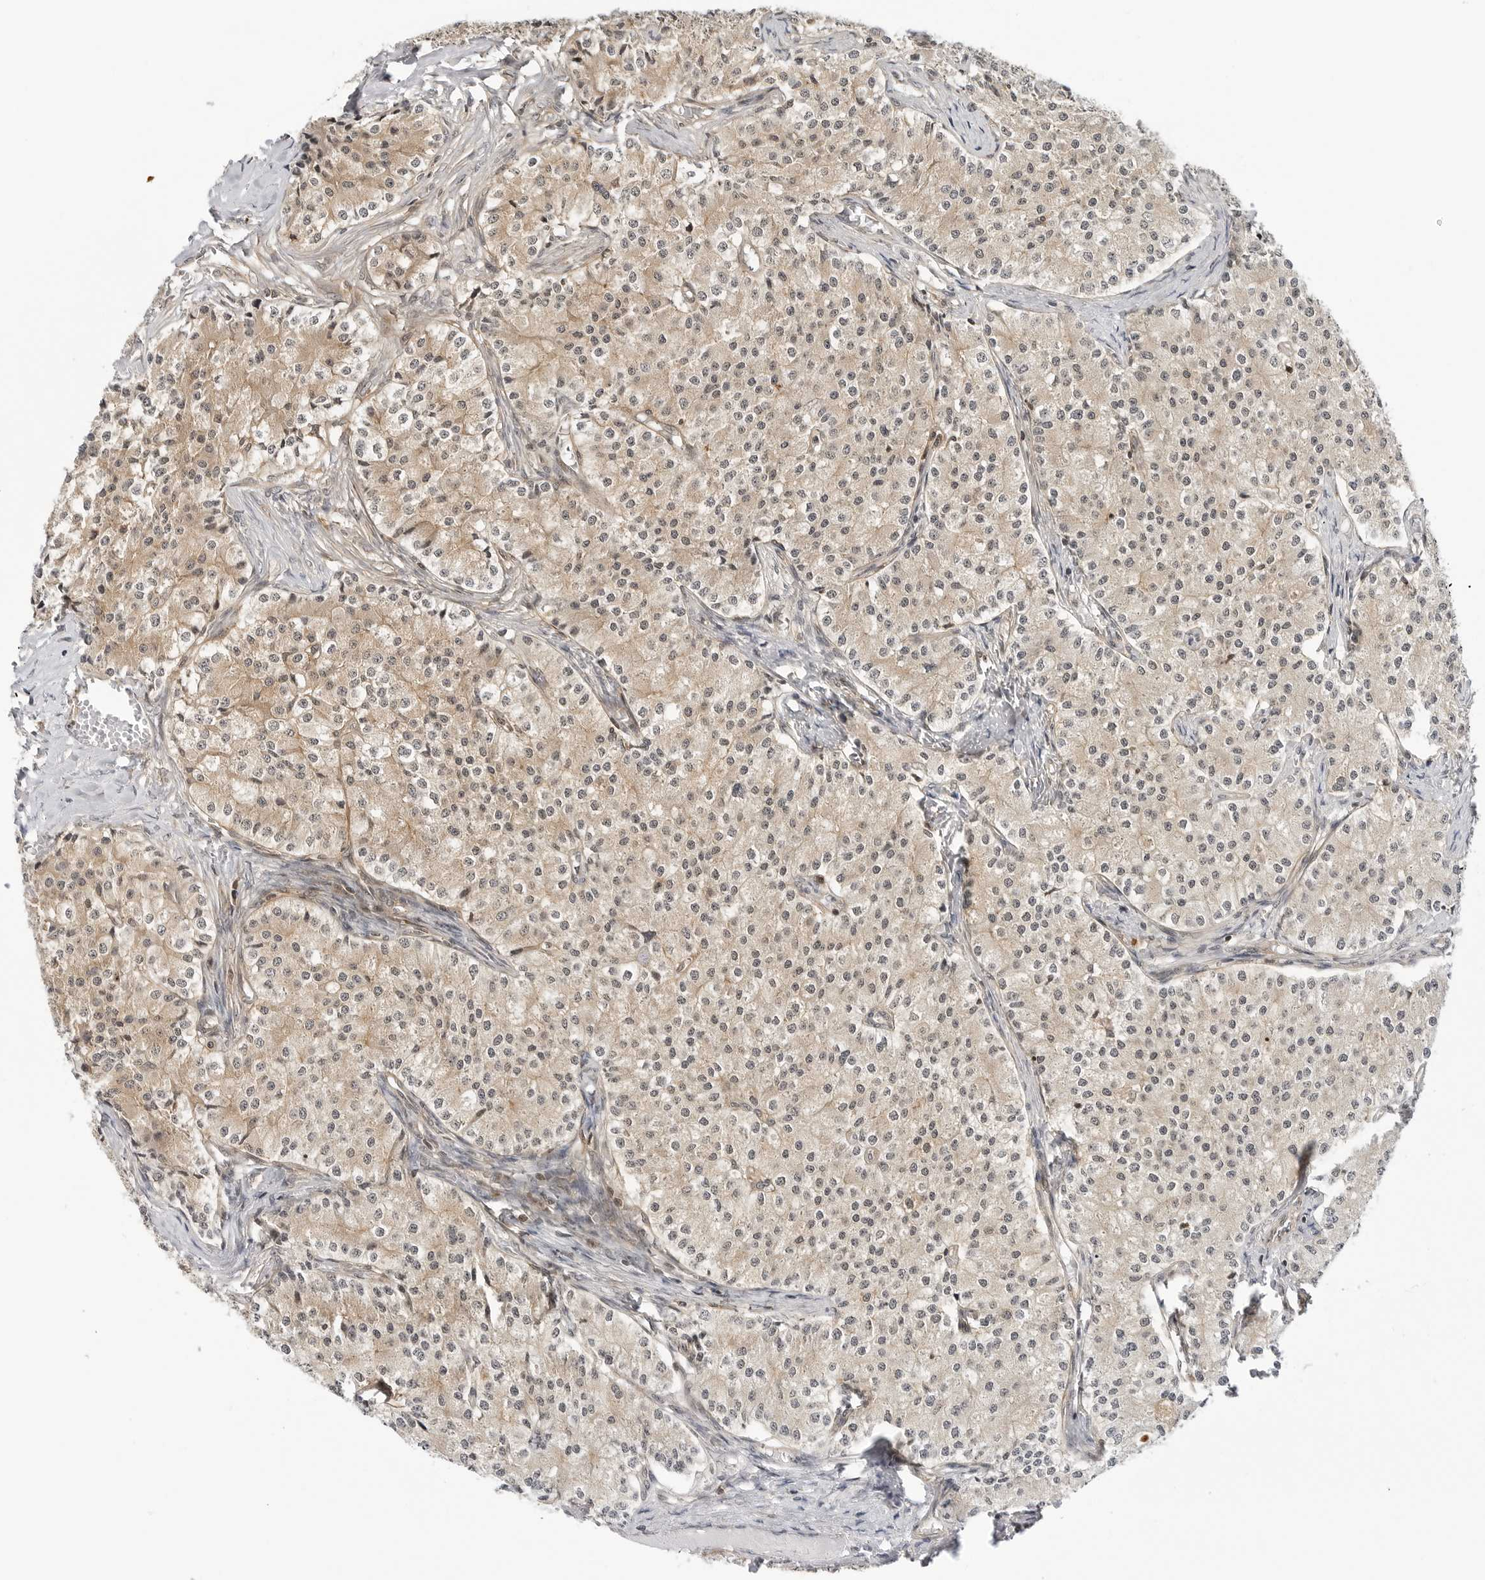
{"staining": {"intensity": "weak", "quantity": ">75%", "location": "cytoplasmic/membranous"}, "tissue": "carcinoid", "cell_type": "Tumor cells", "image_type": "cancer", "snomed": [{"axis": "morphology", "description": "Carcinoid, malignant, NOS"}, {"axis": "topography", "description": "Colon"}], "caption": "Protein analysis of carcinoid tissue reveals weak cytoplasmic/membranous expression in about >75% of tumor cells.", "gene": "MAP2K5", "patient": {"sex": "female", "age": 52}}